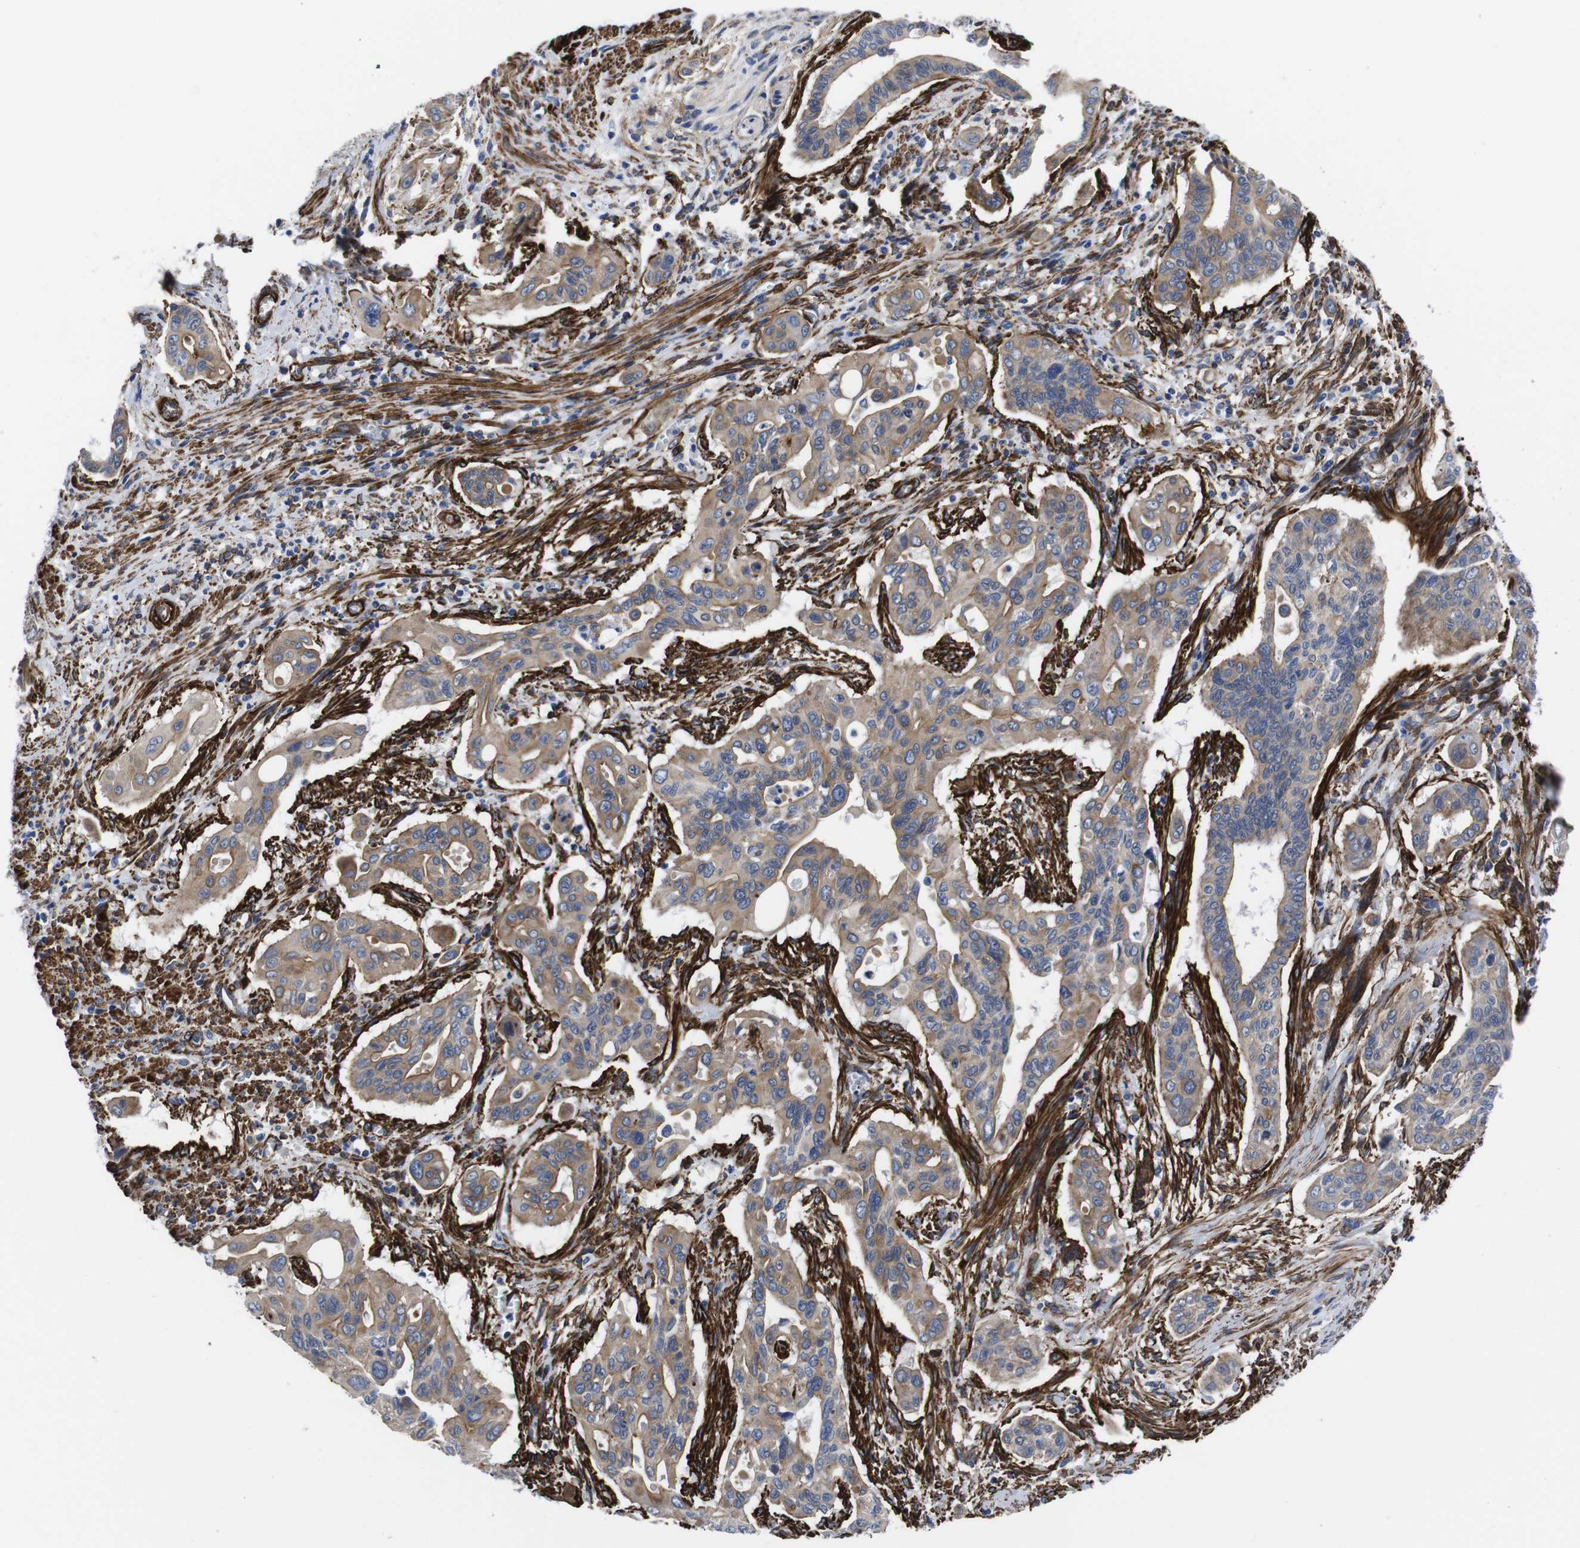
{"staining": {"intensity": "moderate", "quantity": ">75%", "location": "cytoplasmic/membranous"}, "tissue": "pancreatic cancer", "cell_type": "Tumor cells", "image_type": "cancer", "snomed": [{"axis": "morphology", "description": "Adenocarcinoma, NOS"}, {"axis": "topography", "description": "Pancreas"}], "caption": "An IHC photomicrograph of neoplastic tissue is shown. Protein staining in brown highlights moderate cytoplasmic/membranous positivity in adenocarcinoma (pancreatic) within tumor cells.", "gene": "WNT10A", "patient": {"sex": "male", "age": 77}}